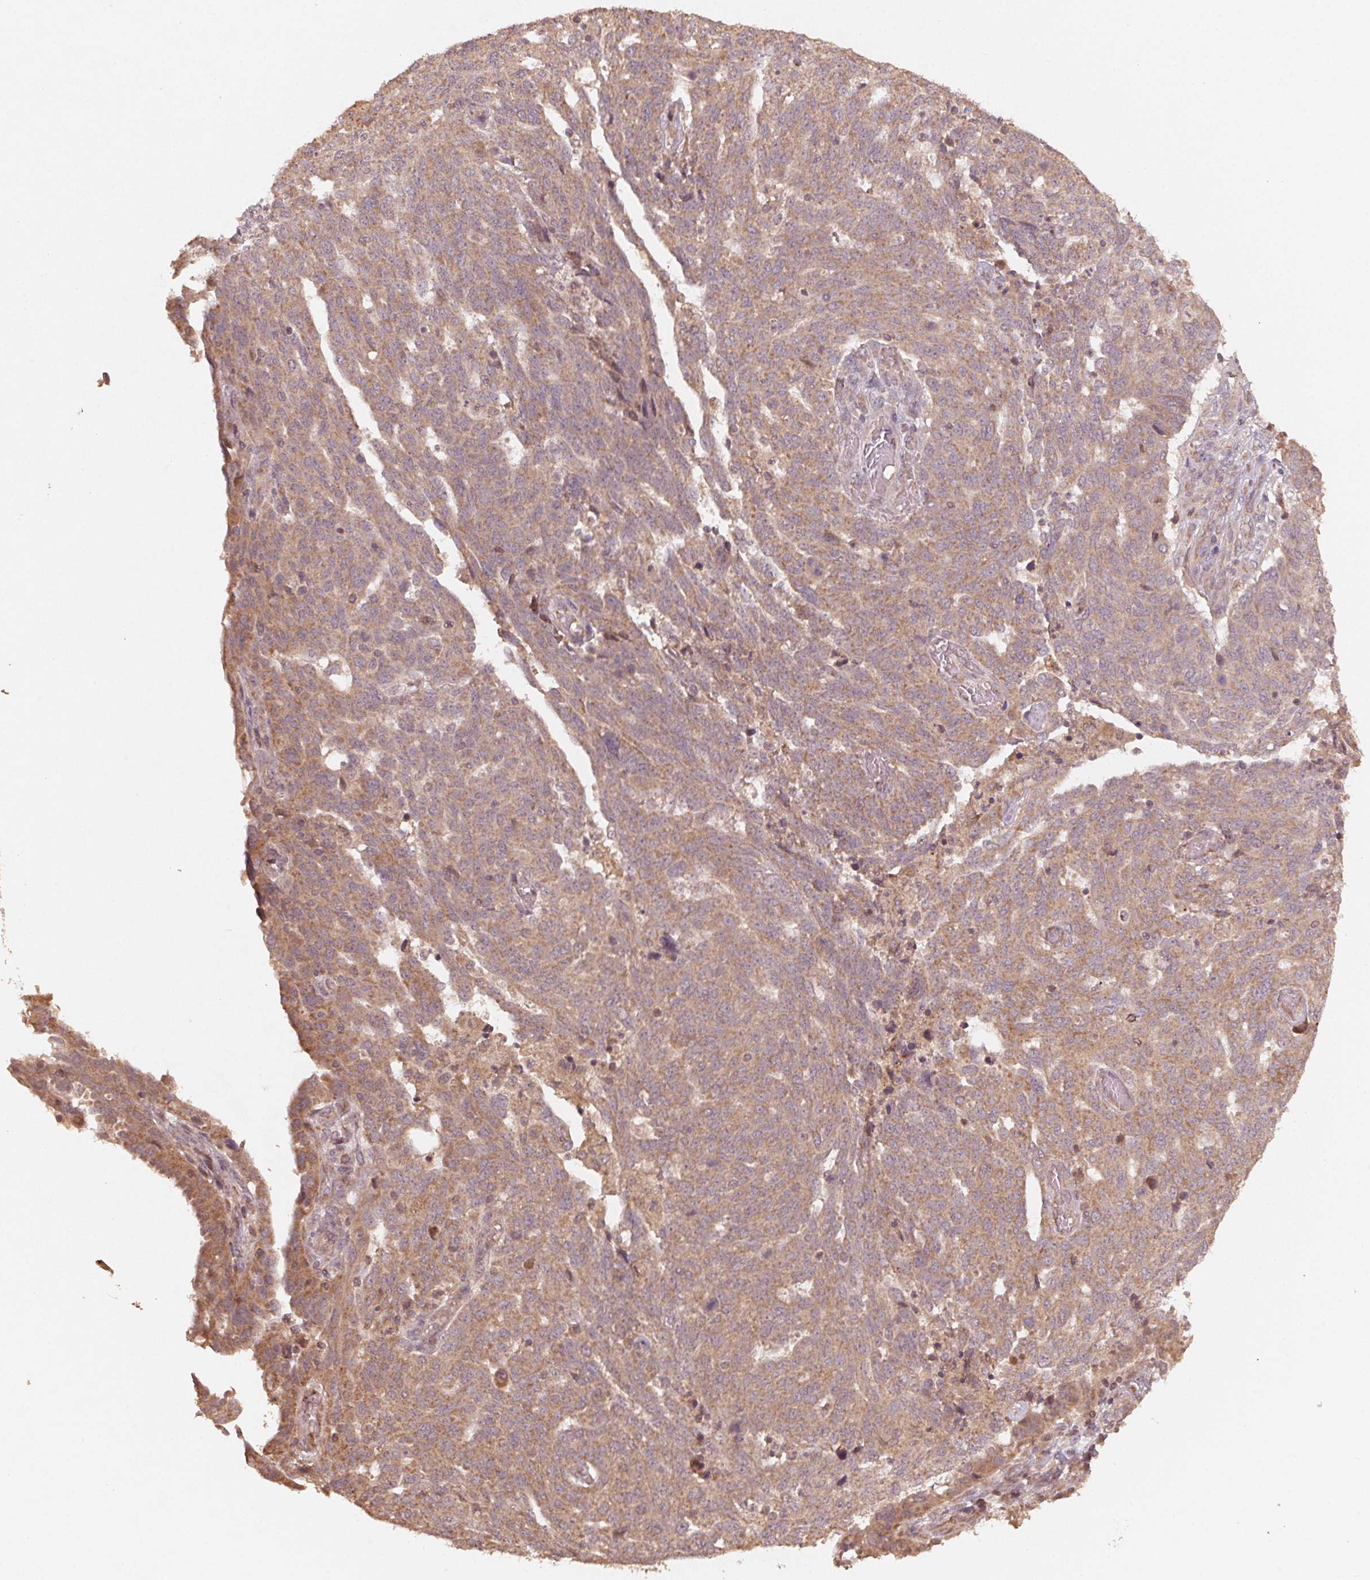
{"staining": {"intensity": "moderate", "quantity": ">75%", "location": "cytoplasmic/membranous"}, "tissue": "ovarian cancer", "cell_type": "Tumor cells", "image_type": "cancer", "snomed": [{"axis": "morphology", "description": "Cystadenocarcinoma, serous, NOS"}, {"axis": "topography", "description": "Ovary"}], "caption": "Ovarian serous cystadenocarcinoma stained with a protein marker exhibits moderate staining in tumor cells.", "gene": "WBP2", "patient": {"sex": "female", "age": 67}}